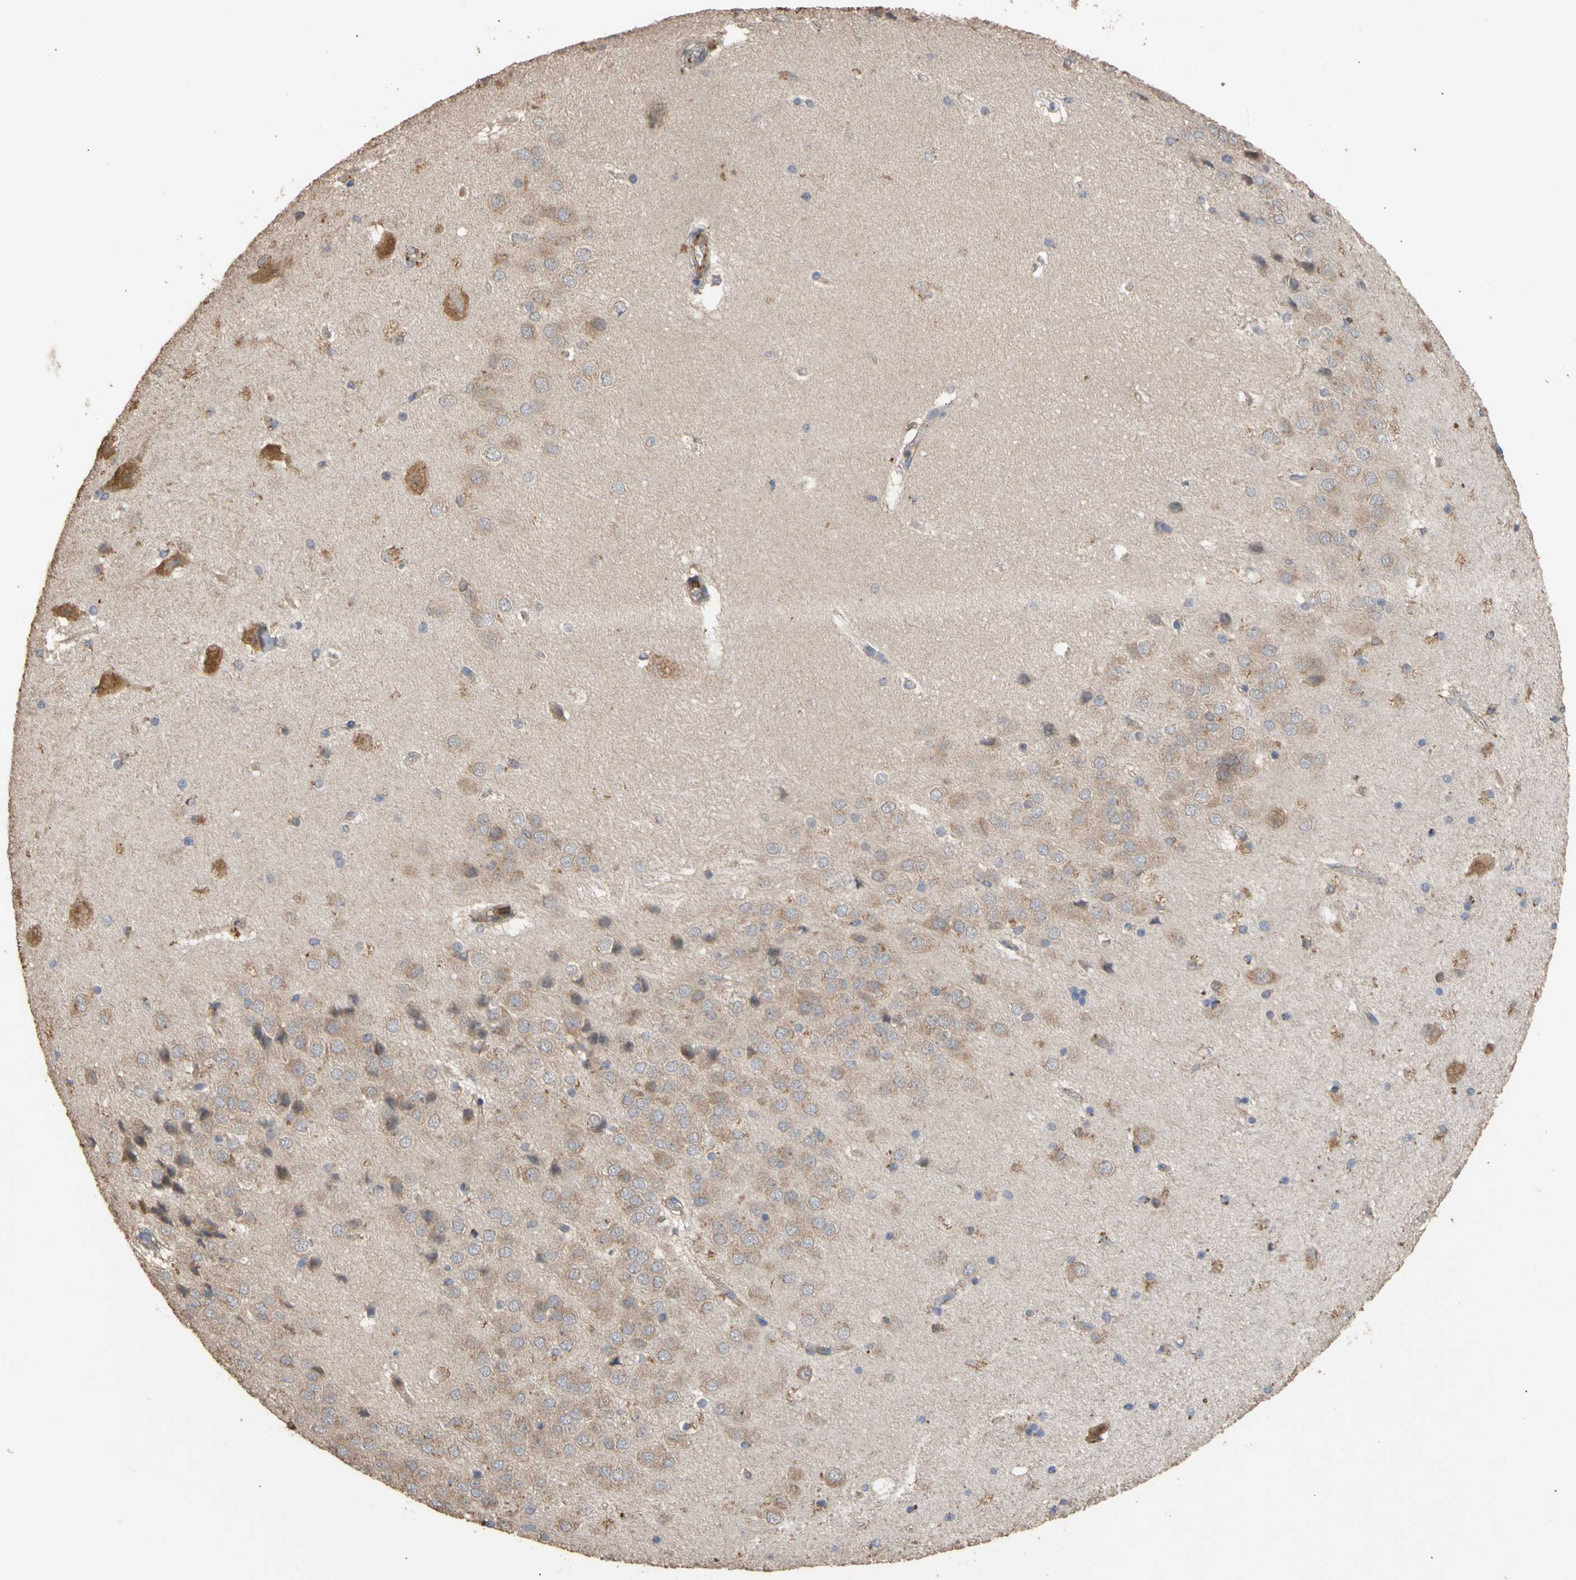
{"staining": {"intensity": "negative", "quantity": "none", "location": "none"}, "tissue": "hippocampus", "cell_type": "Glial cells", "image_type": "normal", "snomed": [{"axis": "morphology", "description": "Normal tissue, NOS"}, {"axis": "topography", "description": "Hippocampus"}], "caption": "IHC photomicrograph of unremarkable hippocampus: human hippocampus stained with DAB (3,3'-diaminobenzidine) displays no significant protein staining in glial cells.", "gene": "EIF2S3", "patient": {"sex": "female", "age": 19}}